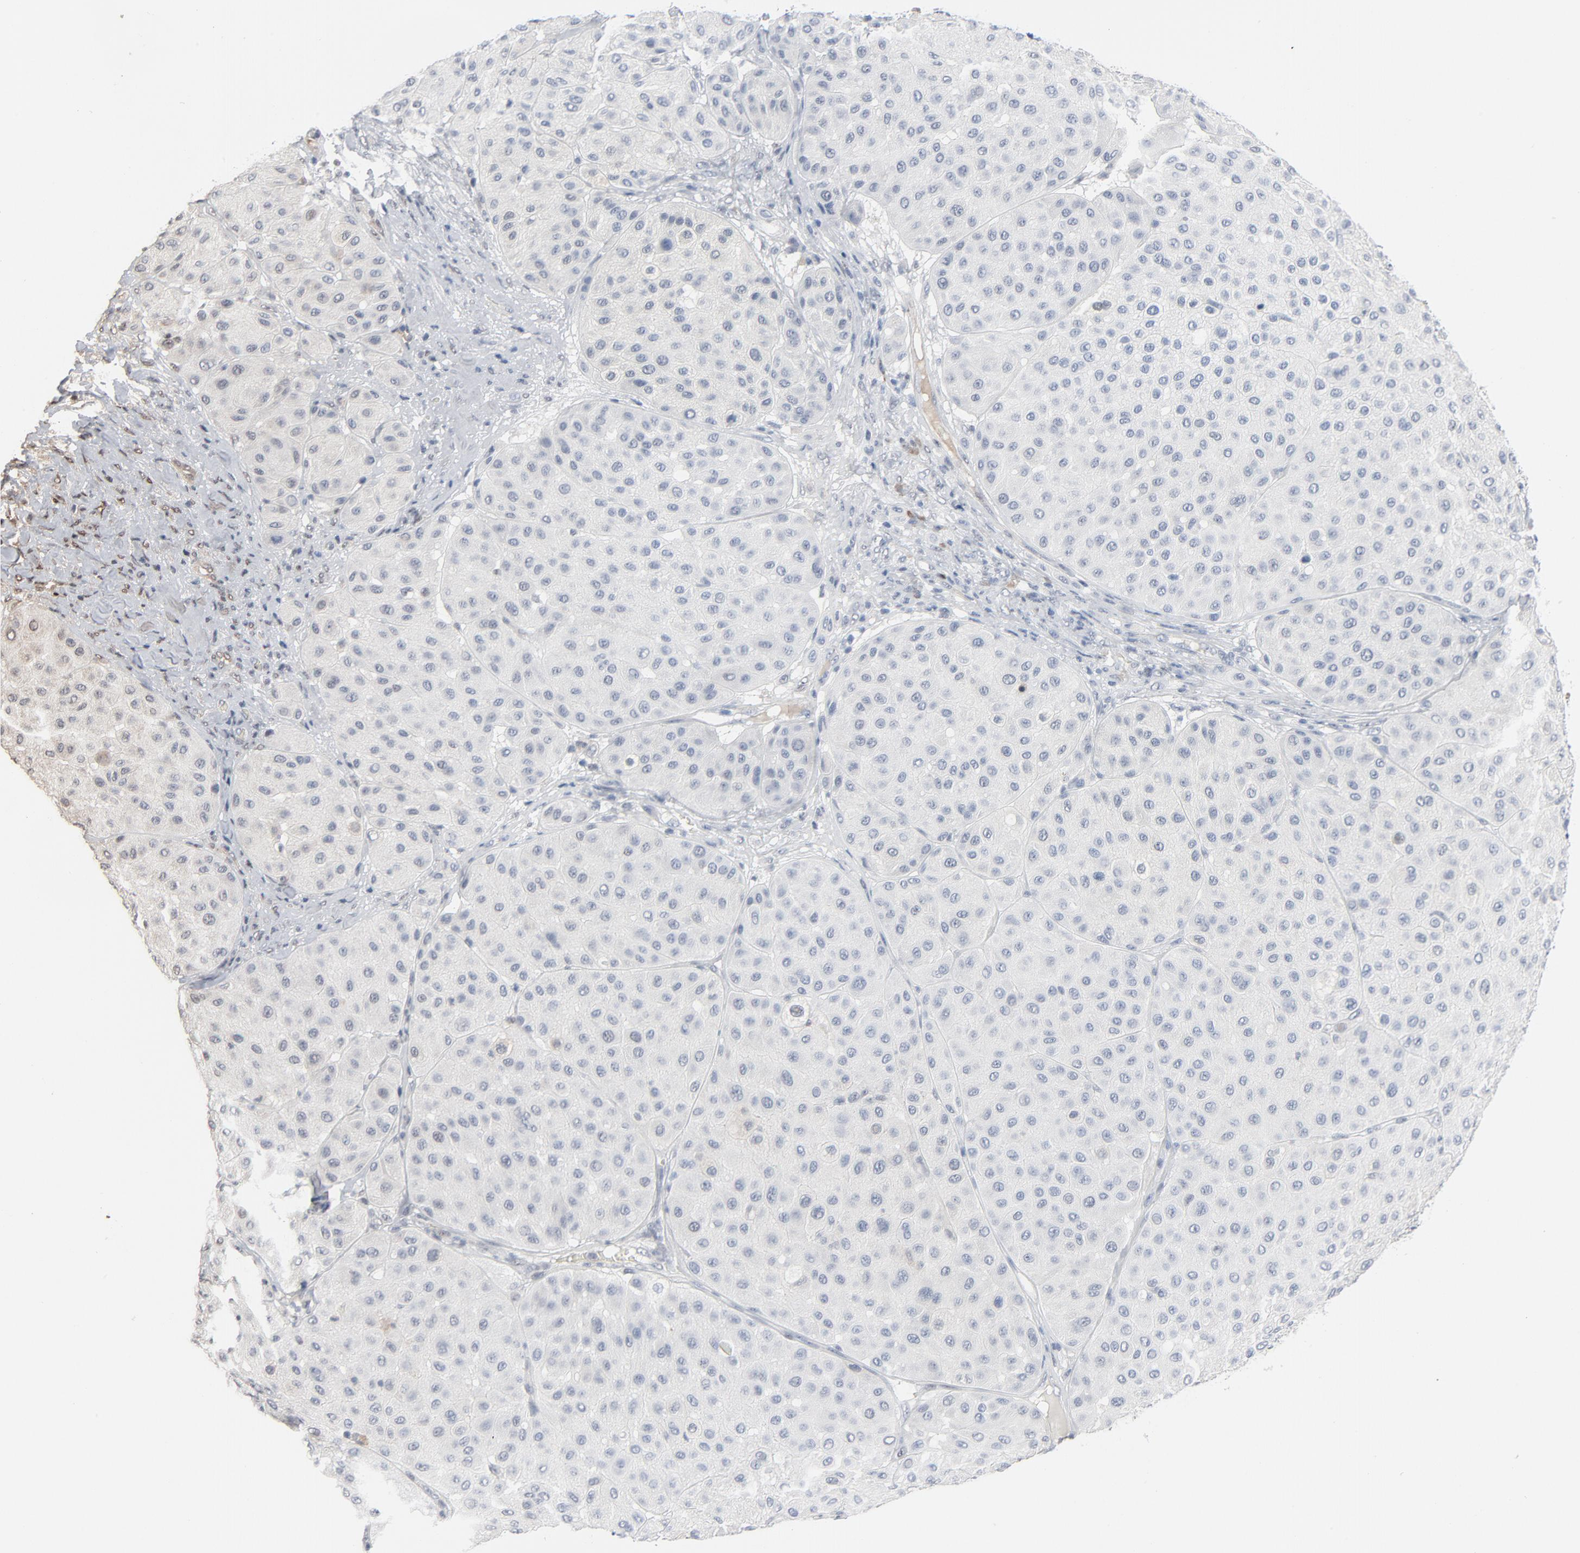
{"staining": {"intensity": "negative", "quantity": "none", "location": "none"}, "tissue": "melanoma", "cell_type": "Tumor cells", "image_type": "cancer", "snomed": [{"axis": "morphology", "description": "Normal tissue, NOS"}, {"axis": "morphology", "description": "Malignant melanoma, Metastatic site"}, {"axis": "topography", "description": "Skin"}], "caption": "The histopathology image reveals no significant expression in tumor cells of malignant melanoma (metastatic site). The staining is performed using DAB (3,3'-diaminobenzidine) brown chromogen with nuclei counter-stained in using hematoxylin.", "gene": "FOXP1", "patient": {"sex": "male", "age": 41}}